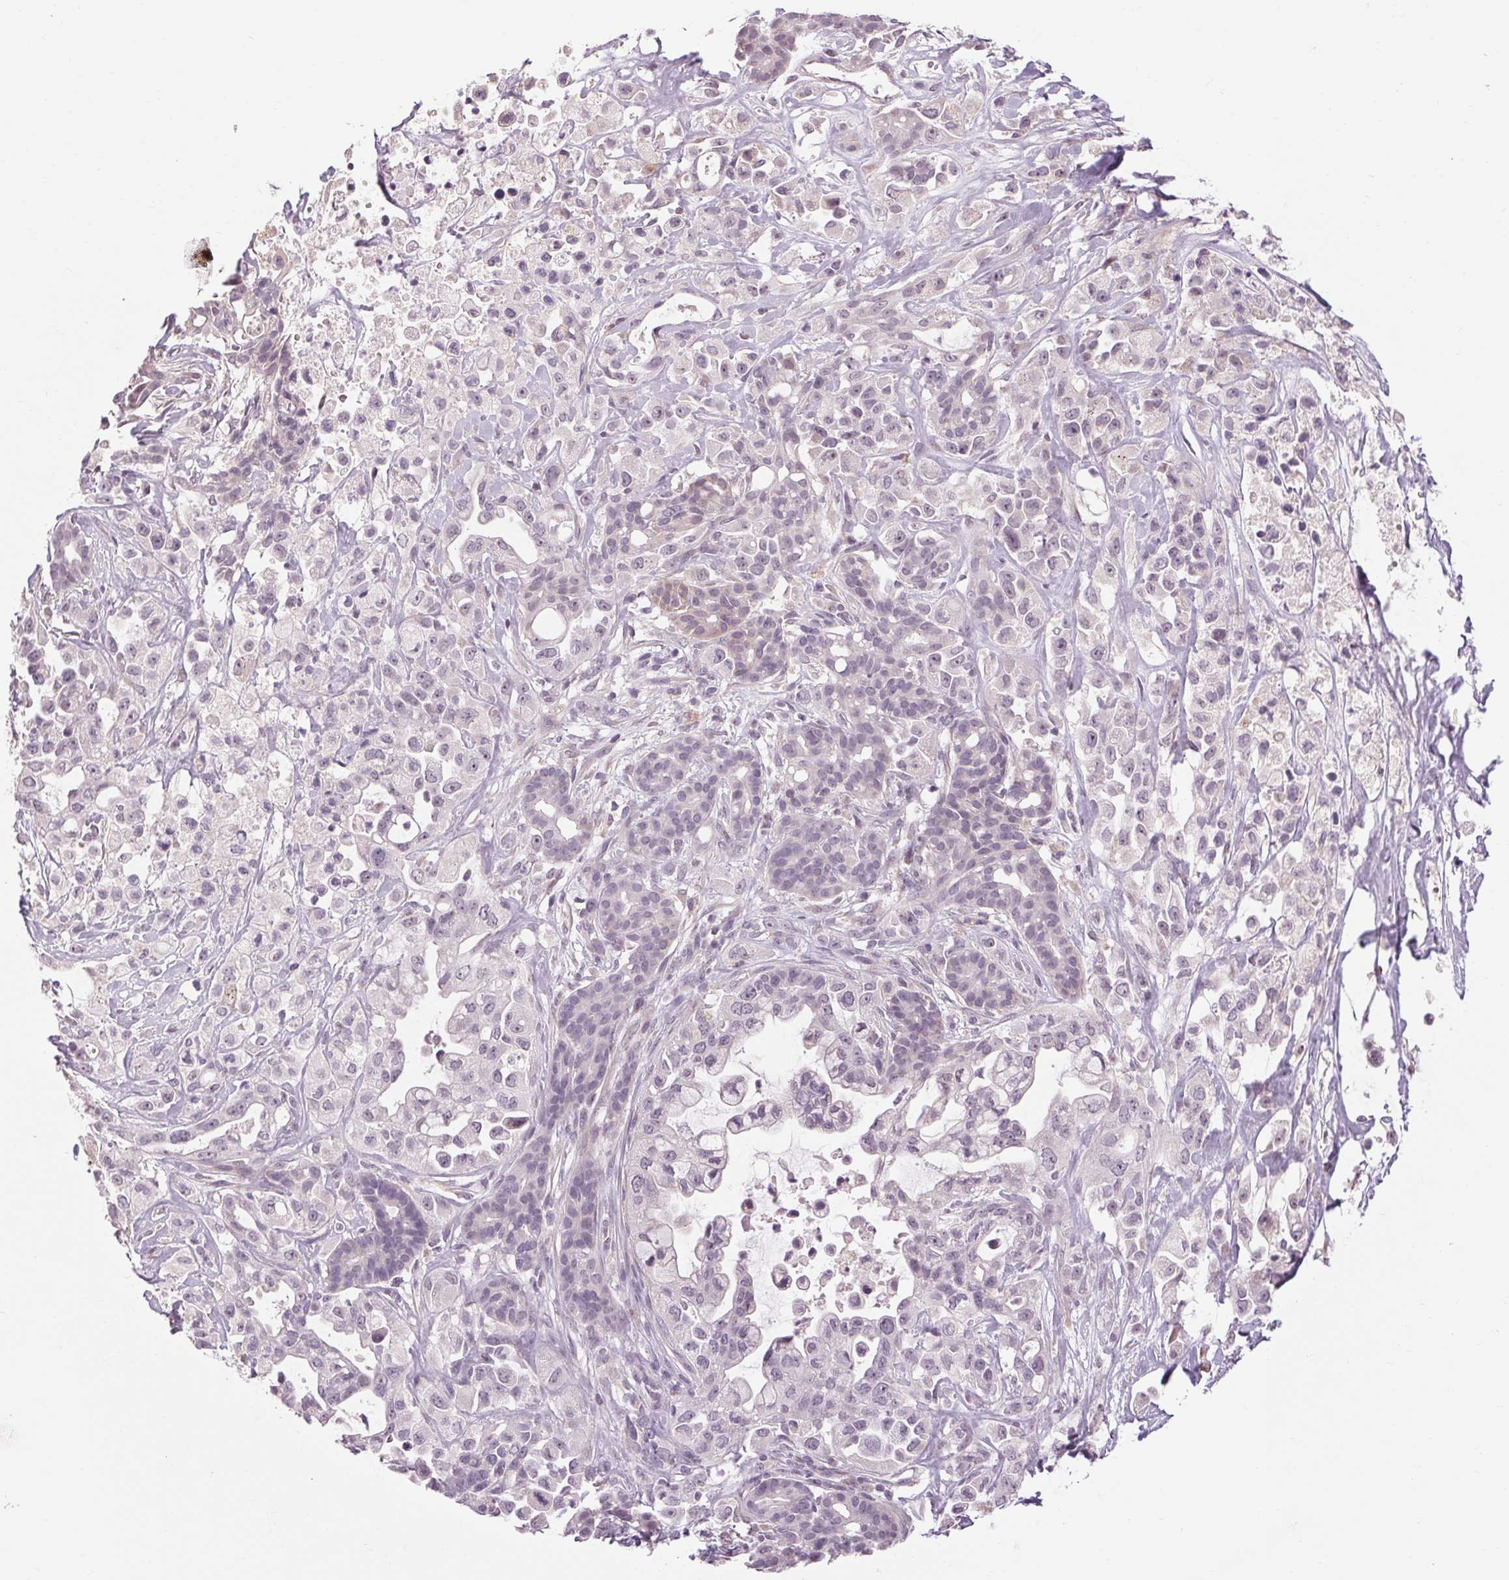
{"staining": {"intensity": "negative", "quantity": "none", "location": "none"}, "tissue": "pancreatic cancer", "cell_type": "Tumor cells", "image_type": "cancer", "snomed": [{"axis": "morphology", "description": "Adenocarcinoma, NOS"}, {"axis": "topography", "description": "Pancreas"}], "caption": "An immunohistochemistry (IHC) image of adenocarcinoma (pancreatic) is shown. There is no staining in tumor cells of adenocarcinoma (pancreatic).", "gene": "KLHL40", "patient": {"sex": "male", "age": 44}}